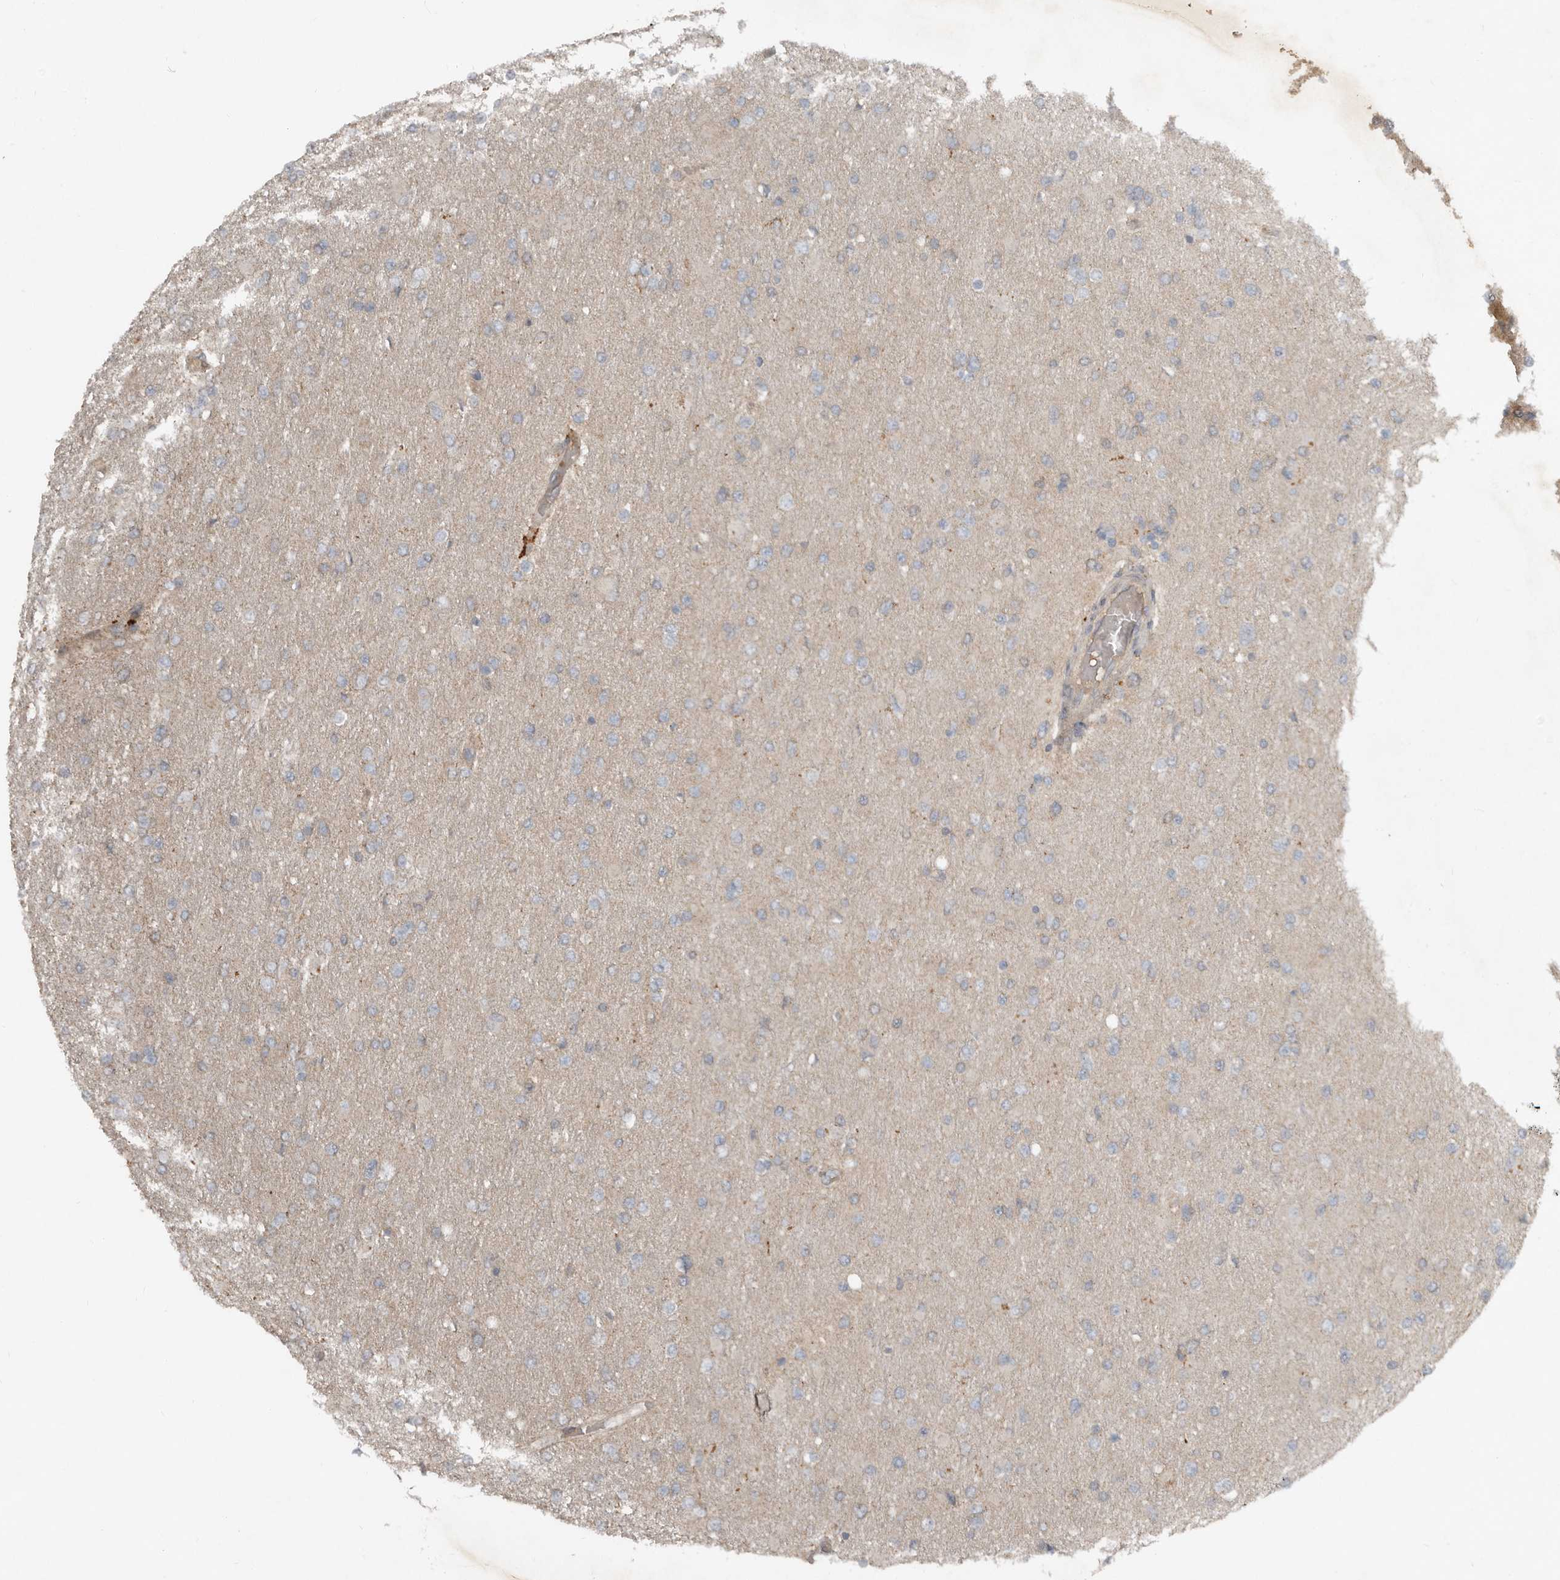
{"staining": {"intensity": "negative", "quantity": "none", "location": "none"}, "tissue": "glioma", "cell_type": "Tumor cells", "image_type": "cancer", "snomed": [{"axis": "morphology", "description": "Glioma, malignant, High grade"}, {"axis": "topography", "description": "Cerebral cortex"}], "caption": "Glioma stained for a protein using immunohistochemistry (IHC) displays no expression tumor cells.", "gene": "TEAD3", "patient": {"sex": "female", "age": 36}}